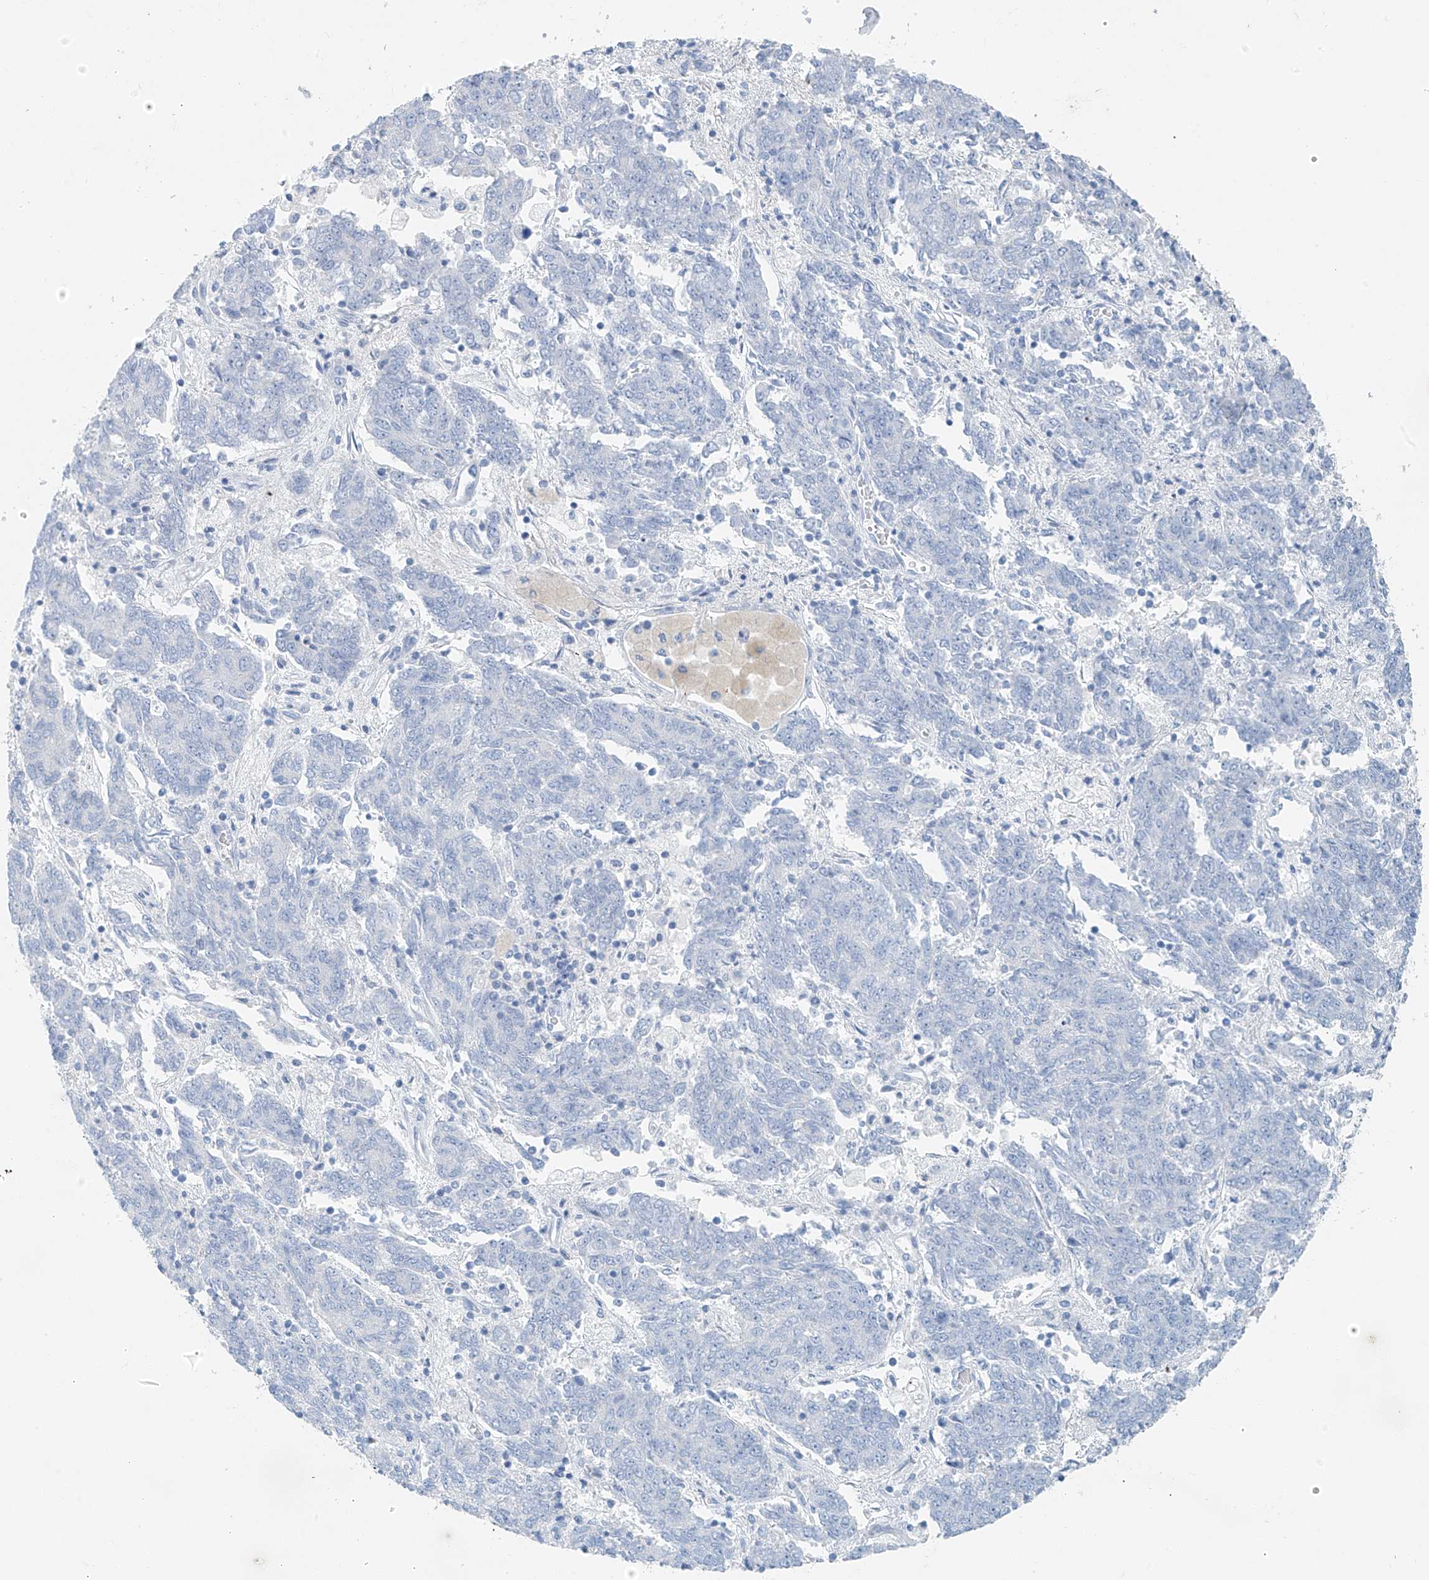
{"staining": {"intensity": "negative", "quantity": "none", "location": "none"}, "tissue": "endometrial cancer", "cell_type": "Tumor cells", "image_type": "cancer", "snomed": [{"axis": "morphology", "description": "Adenocarcinoma, NOS"}, {"axis": "topography", "description": "Endometrium"}], "caption": "Tumor cells are negative for brown protein staining in endometrial cancer (adenocarcinoma).", "gene": "C1orf87", "patient": {"sex": "female", "age": 80}}